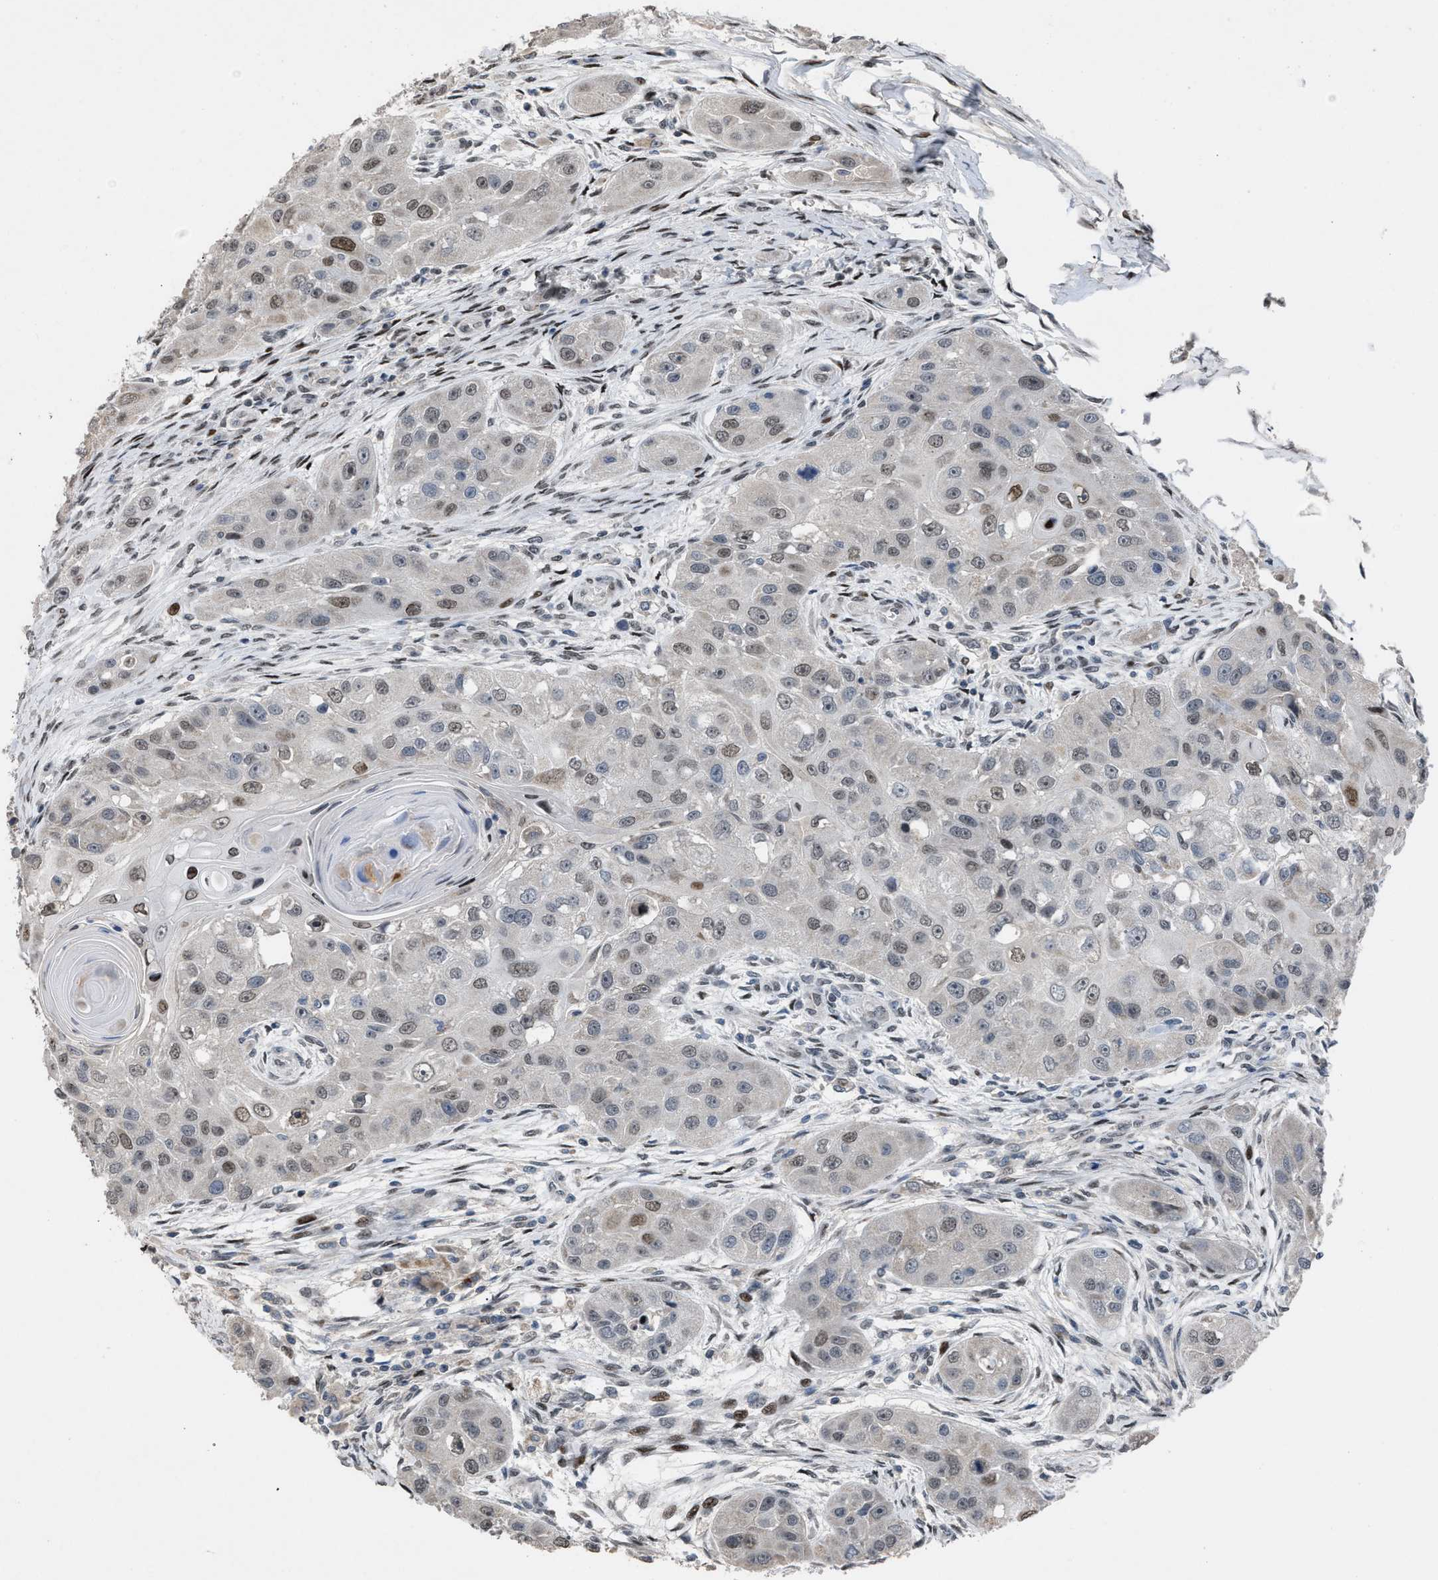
{"staining": {"intensity": "weak", "quantity": "25%-75%", "location": "nuclear"}, "tissue": "head and neck cancer", "cell_type": "Tumor cells", "image_type": "cancer", "snomed": [{"axis": "morphology", "description": "Normal tissue, NOS"}, {"axis": "morphology", "description": "Squamous cell carcinoma, NOS"}, {"axis": "topography", "description": "Skeletal muscle"}, {"axis": "topography", "description": "Head-Neck"}], "caption": "Immunohistochemistry (IHC) (DAB) staining of human squamous cell carcinoma (head and neck) demonstrates weak nuclear protein expression in approximately 25%-75% of tumor cells. (DAB (3,3'-diaminobenzidine) IHC, brown staining for protein, blue staining for nuclei).", "gene": "SETDB1", "patient": {"sex": "male", "age": 51}}